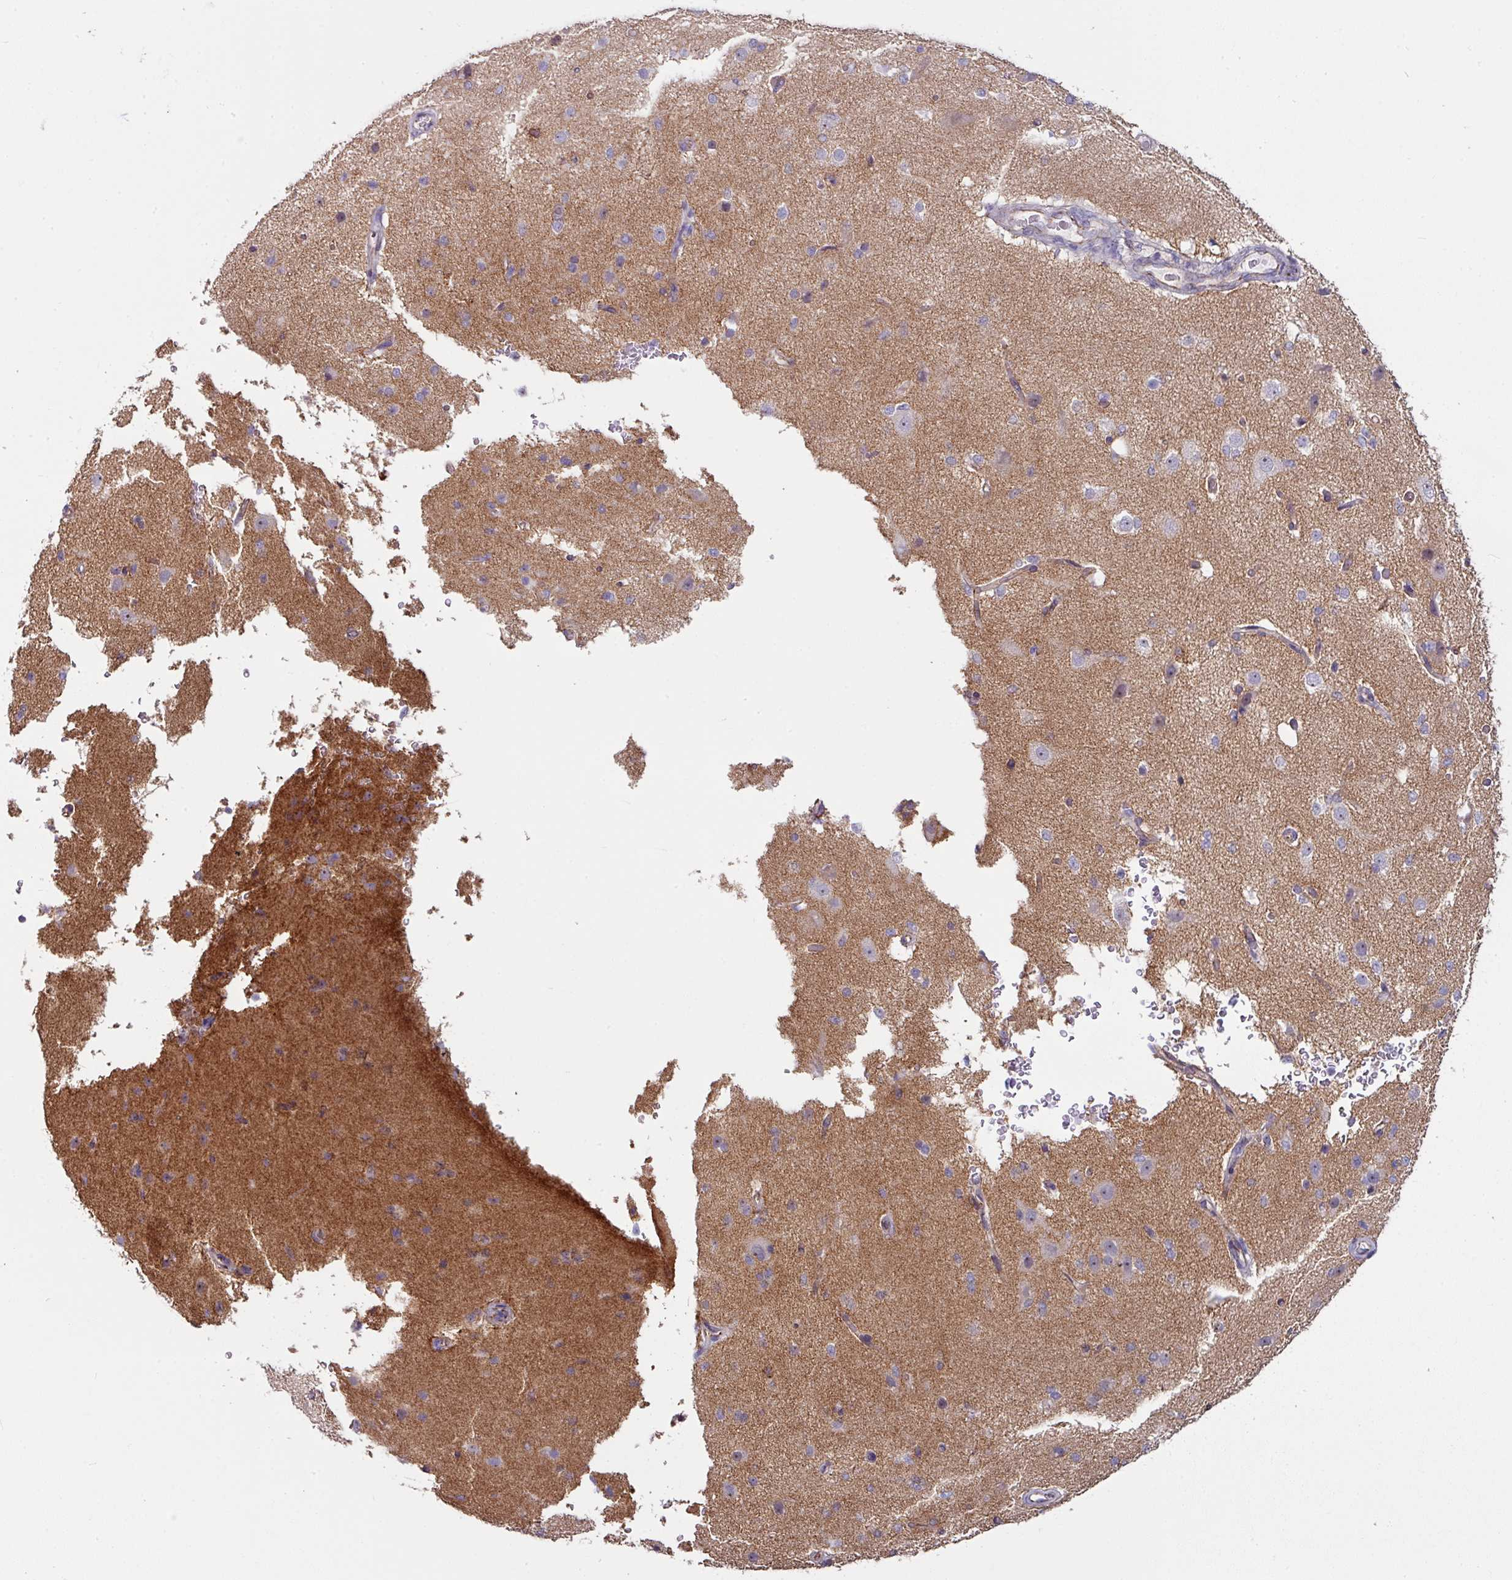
{"staining": {"intensity": "negative", "quantity": "none", "location": "none"}, "tissue": "cerebral cortex", "cell_type": "Endothelial cells", "image_type": "normal", "snomed": [{"axis": "morphology", "description": "Normal tissue, NOS"}, {"axis": "morphology", "description": "Inflammation, NOS"}, {"axis": "topography", "description": "Cerebral cortex"}], "caption": "Immunohistochemistry of benign cerebral cortex demonstrates no expression in endothelial cells.", "gene": "JUP", "patient": {"sex": "male", "age": 6}}